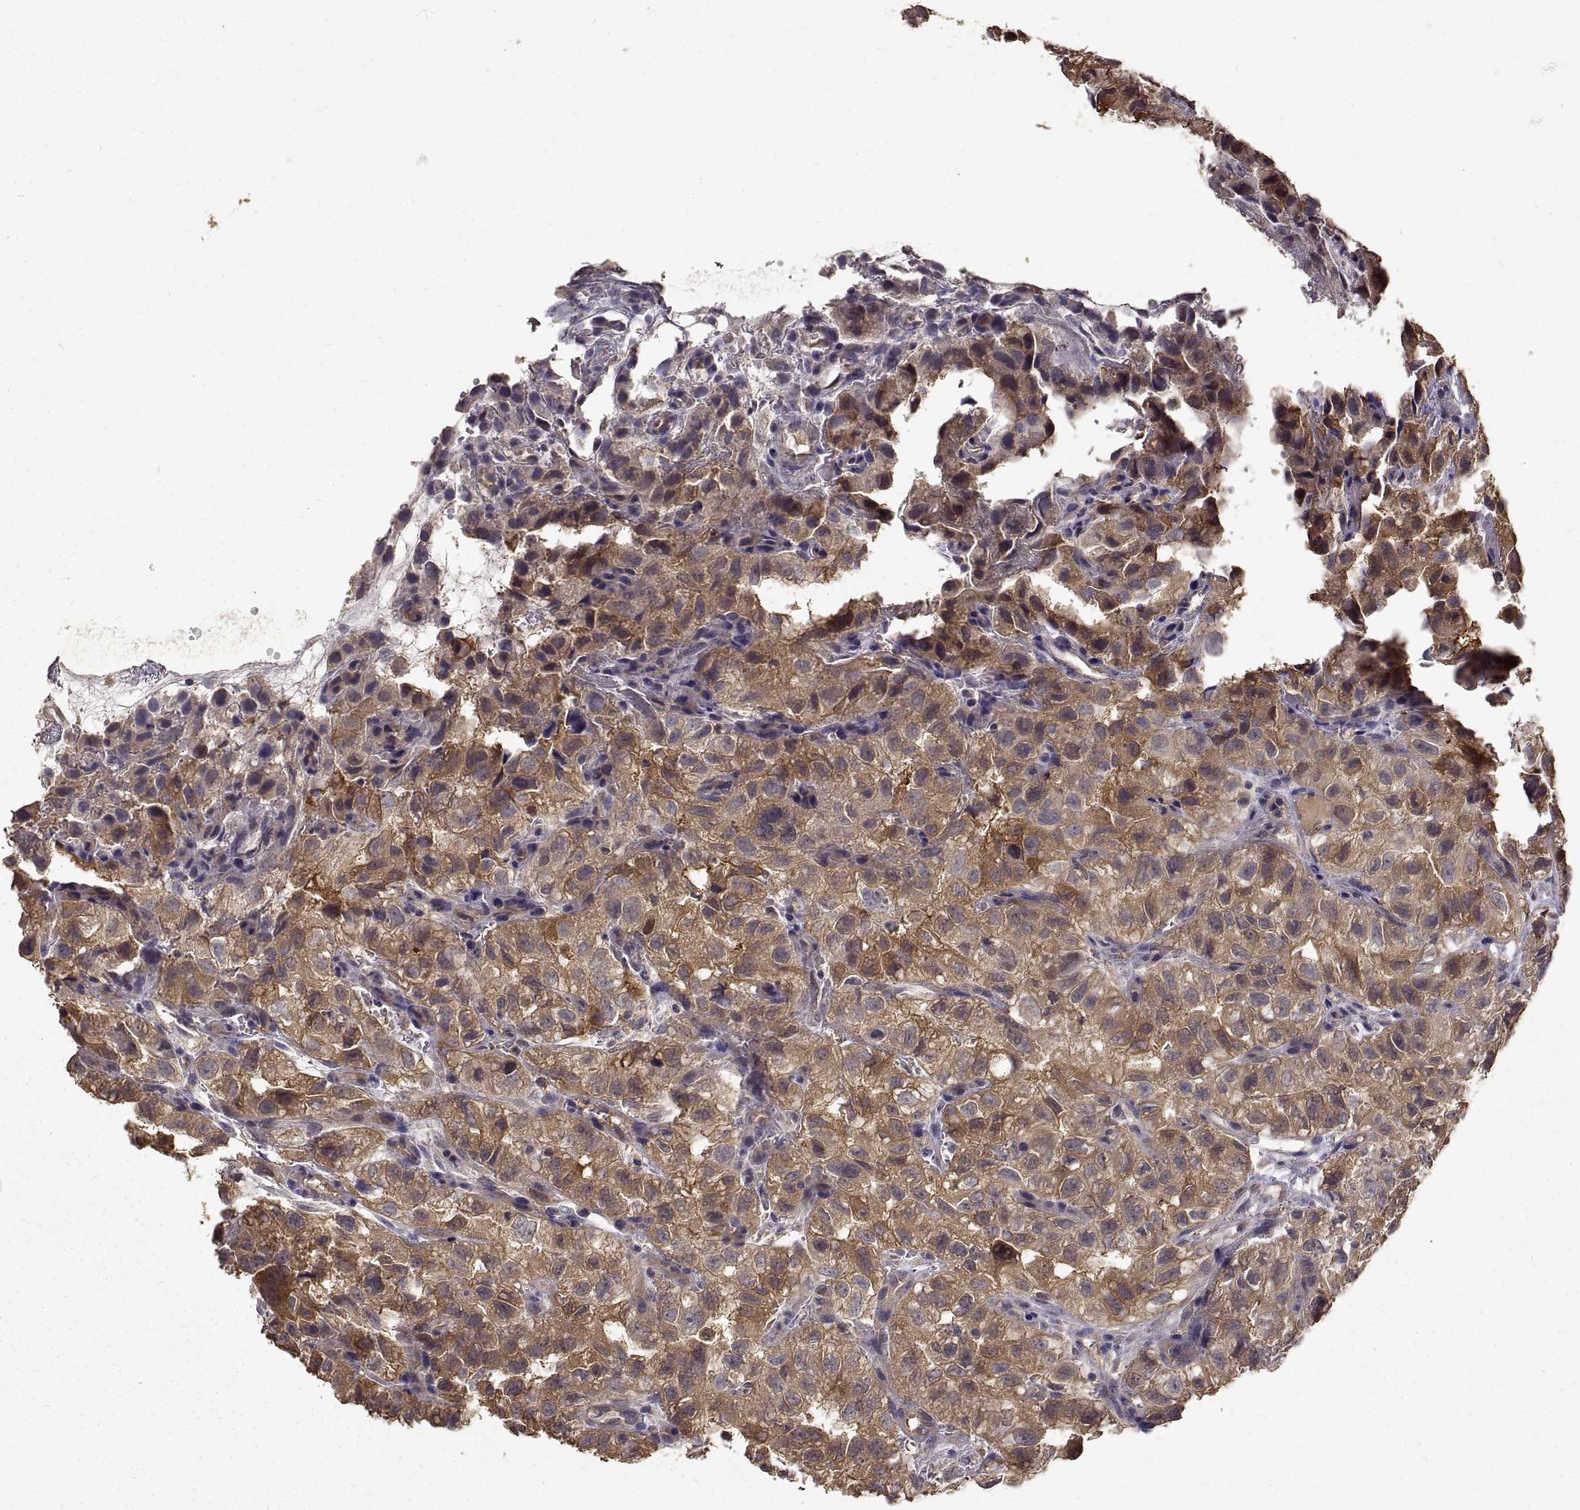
{"staining": {"intensity": "moderate", "quantity": ">75%", "location": "cytoplasmic/membranous"}, "tissue": "renal cancer", "cell_type": "Tumor cells", "image_type": "cancer", "snomed": [{"axis": "morphology", "description": "Adenocarcinoma, NOS"}, {"axis": "topography", "description": "Kidney"}], "caption": "Renal adenocarcinoma stained with DAB (3,3'-diaminobenzidine) immunohistochemistry reveals medium levels of moderate cytoplasmic/membranous staining in approximately >75% of tumor cells.", "gene": "PEA15", "patient": {"sex": "male", "age": 64}}